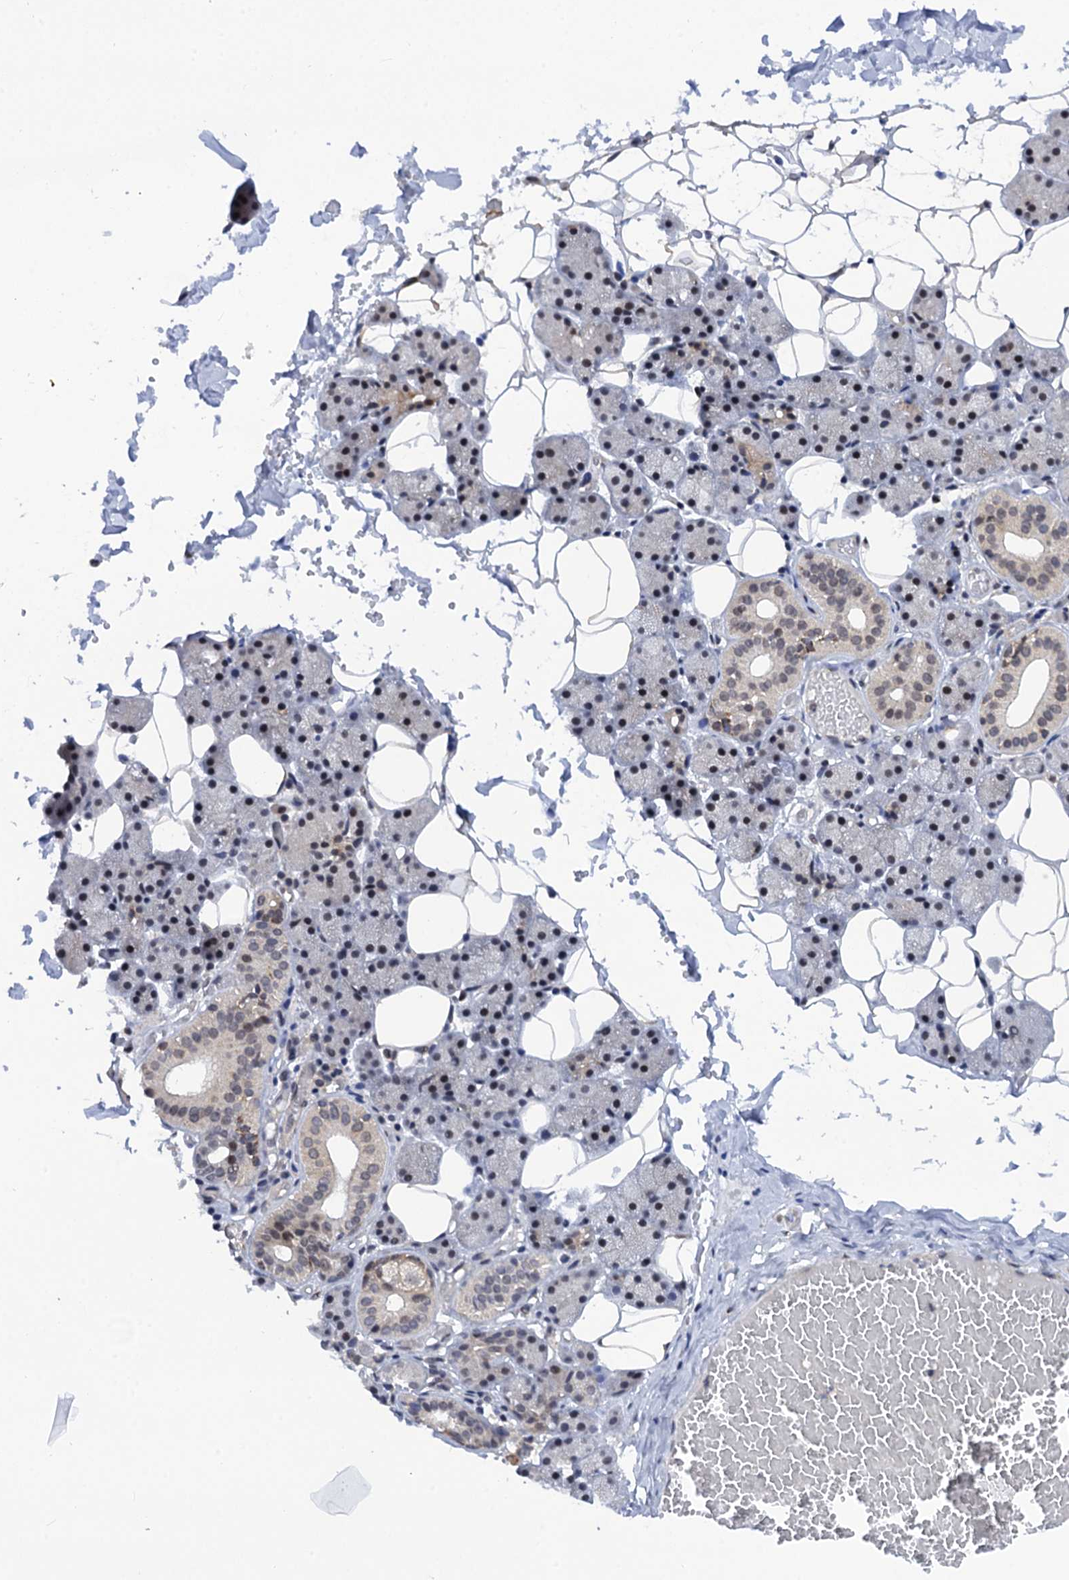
{"staining": {"intensity": "moderate", "quantity": "<25%", "location": "cytoplasmic/membranous"}, "tissue": "salivary gland", "cell_type": "Glandular cells", "image_type": "normal", "snomed": [{"axis": "morphology", "description": "Normal tissue, NOS"}, {"axis": "topography", "description": "Salivary gland"}], "caption": "Glandular cells display moderate cytoplasmic/membranous positivity in approximately <25% of cells in benign salivary gland. (DAB (3,3'-diaminobenzidine) IHC with brightfield microscopy, high magnification).", "gene": "ZAR1L", "patient": {"sex": "female", "age": 33}}